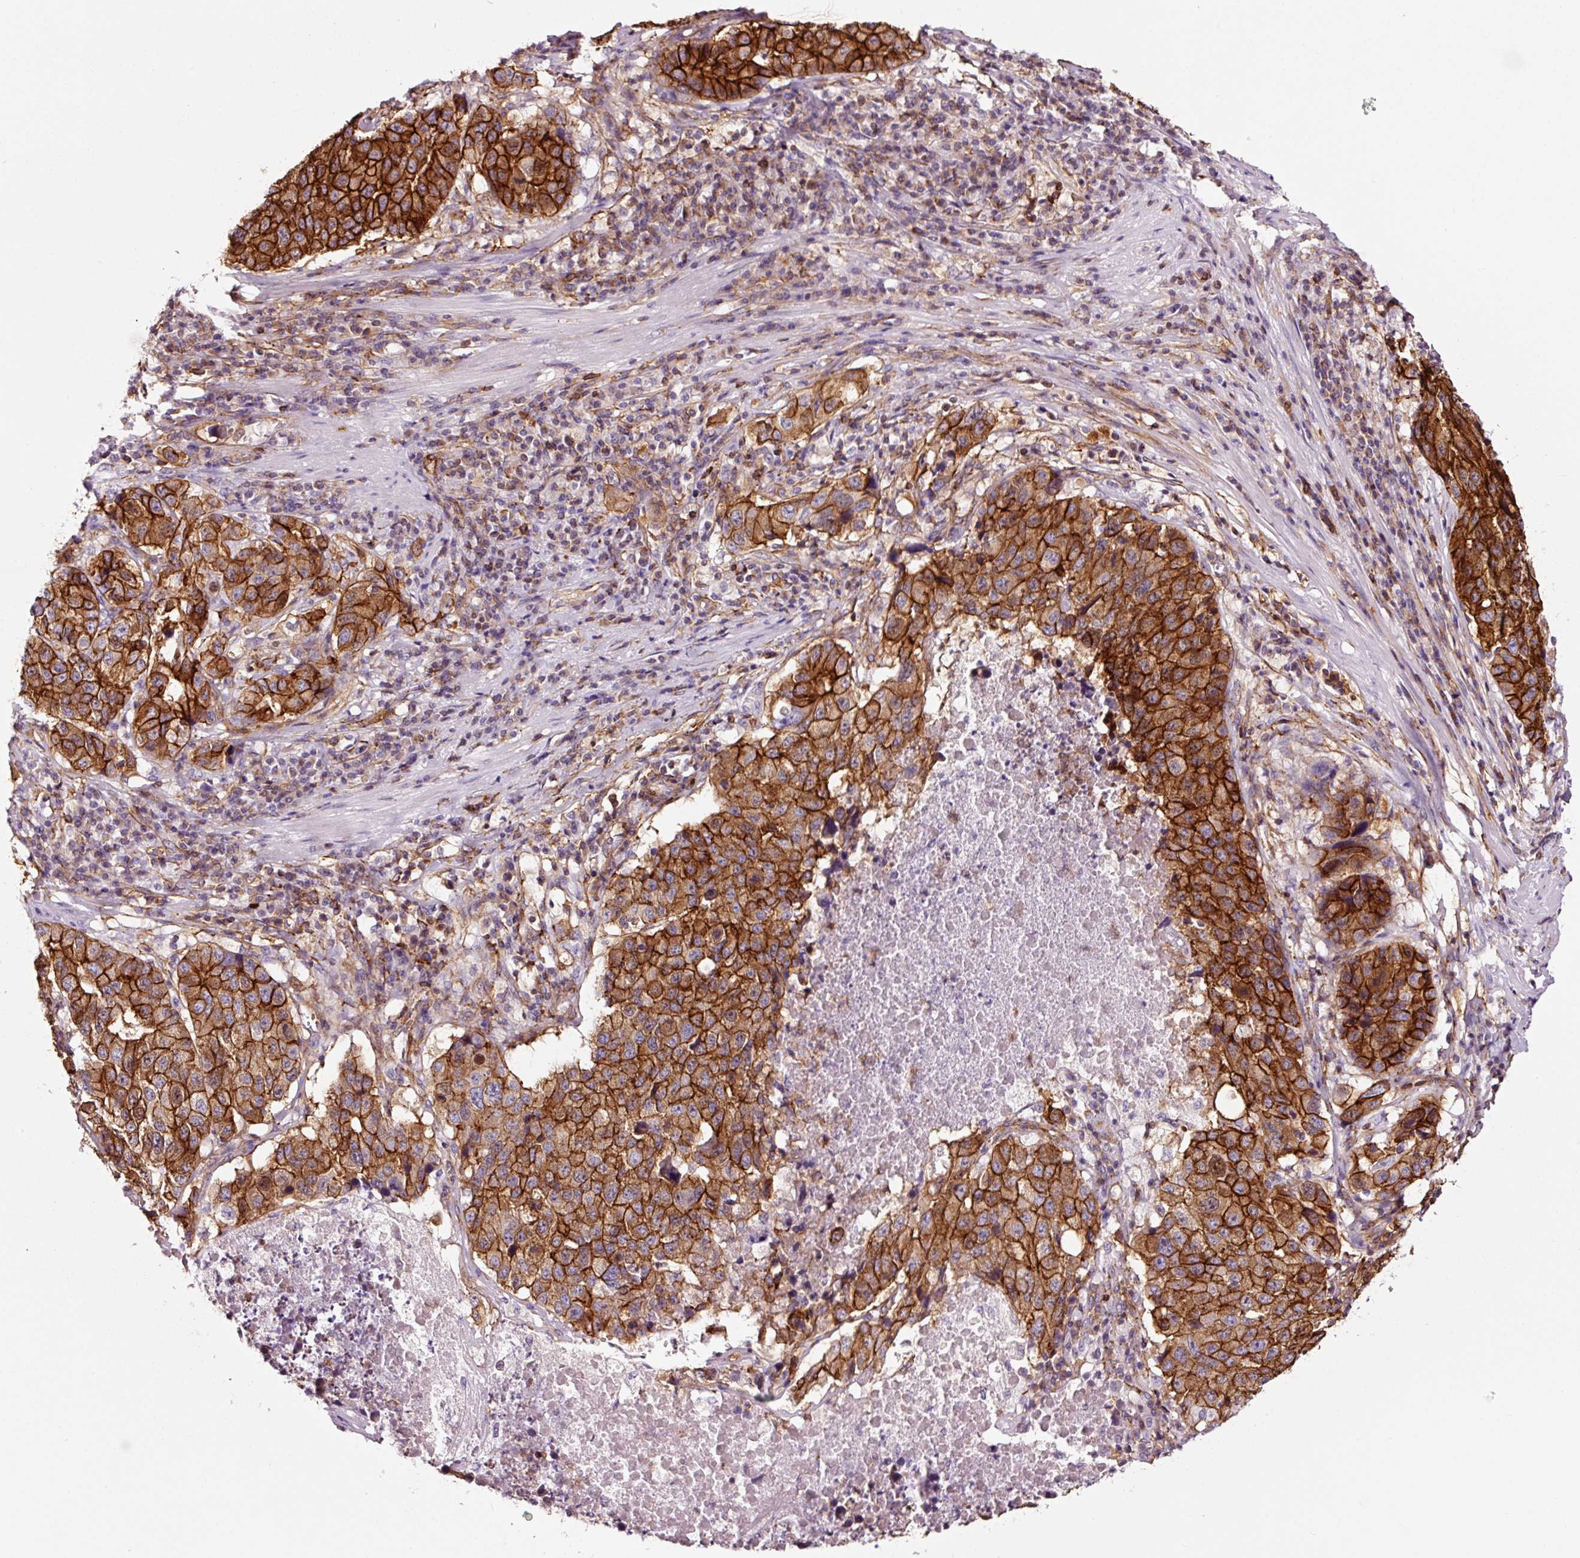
{"staining": {"intensity": "strong", "quantity": ">75%", "location": "cytoplasmic/membranous"}, "tissue": "stomach cancer", "cell_type": "Tumor cells", "image_type": "cancer", "snomed": [{"axis": "morphology", "description": "Adenocarcinoma, NOS"}, {"axis": "topography", "description": "Stomach"}], "caption": "Protein staining by IHC demonstrates strong cytoplasmic/membranous expression in approximately >75% of tumor cells in stomach adenocarcinoma.", "gene": "ADD3", "patient": {"sex": "male", "age": 71}}